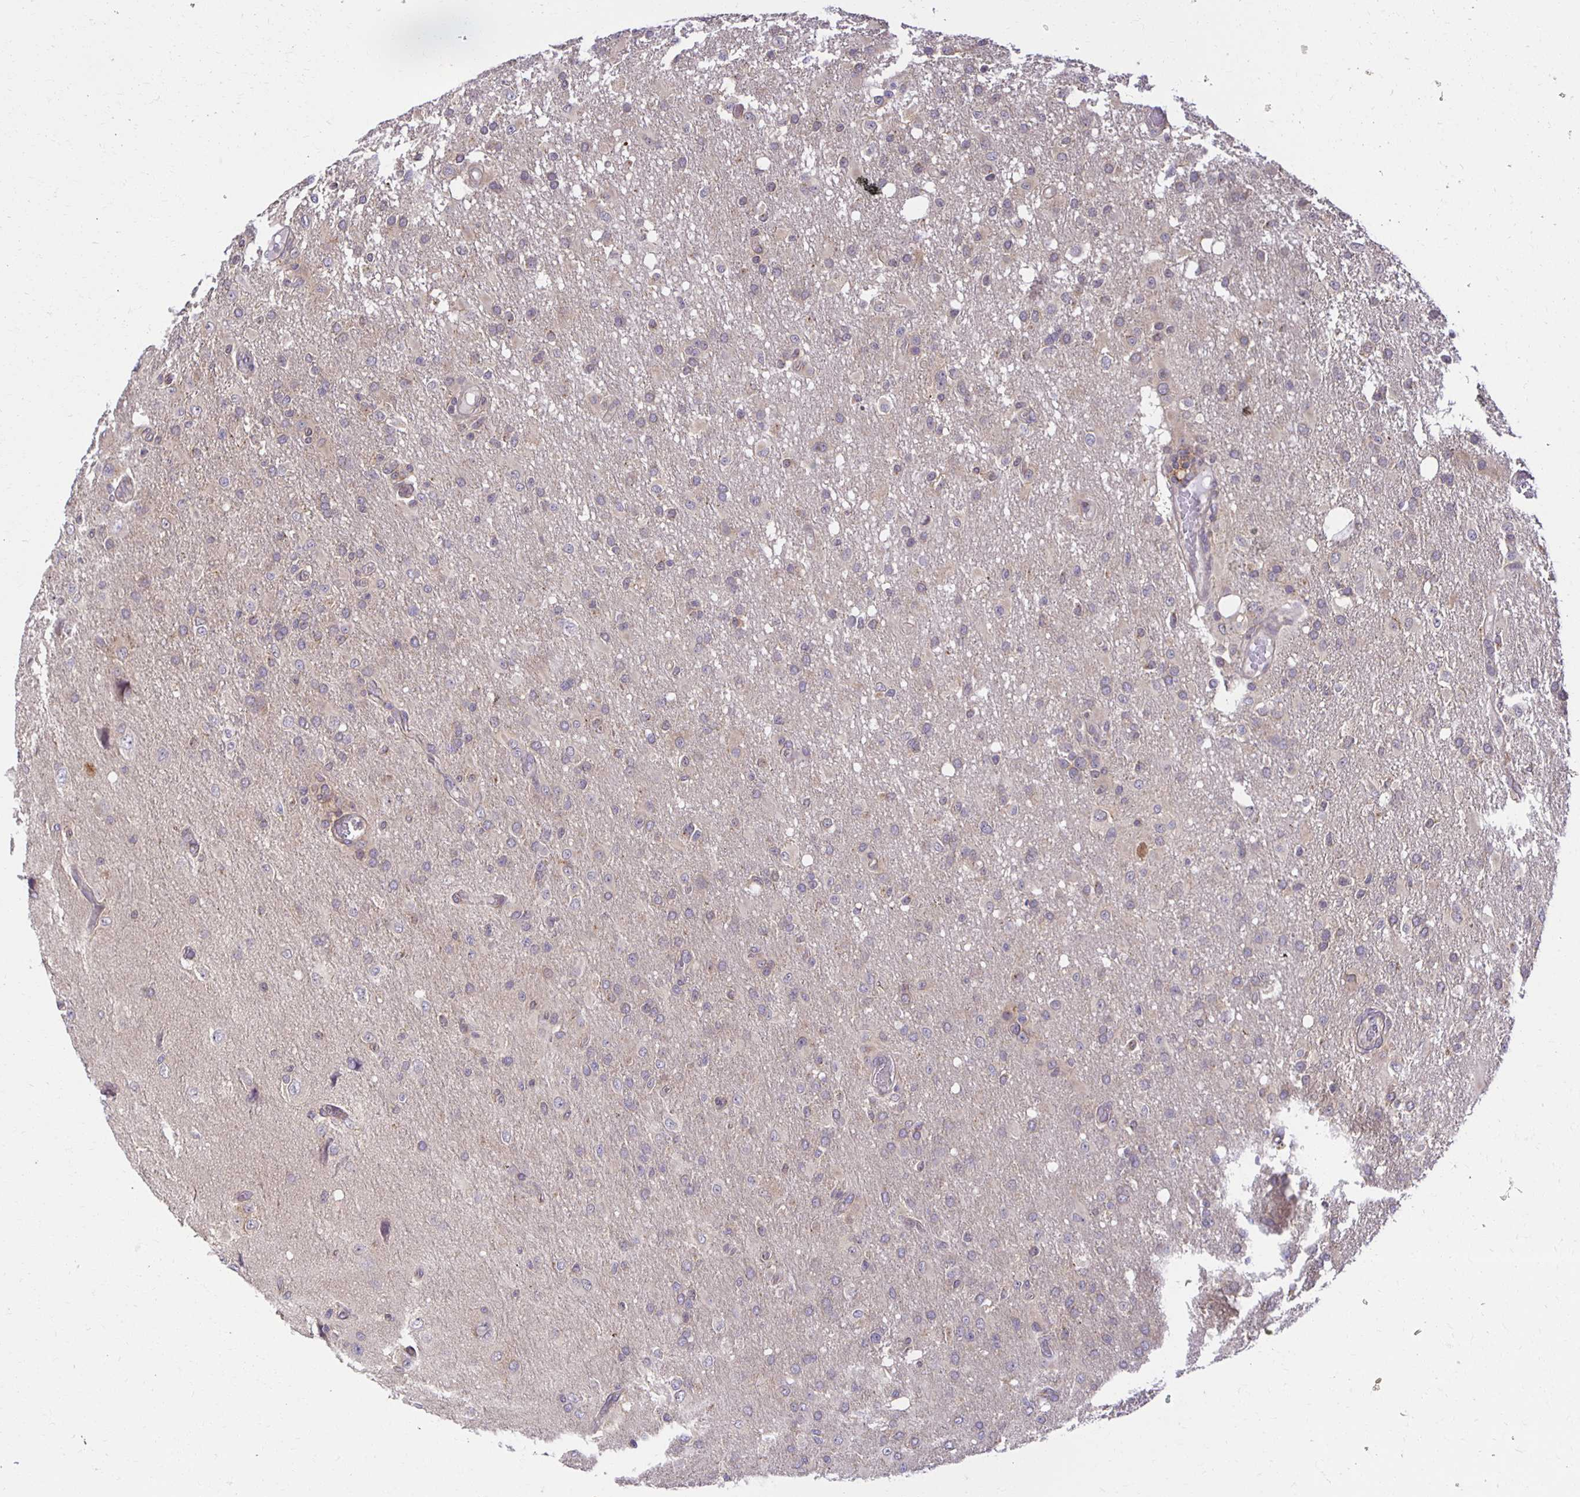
{"staining": {"intensity": "negative", "quantity": "none", "location": "none"}, "tissue": "glioma", "cell_type": "Tumor cells", "image_type": "cancer", "snomed": [{"axis": "morphology", "description": "Glioma, malignant, High grade"}, {"axis": "topography", "description": "Brain"}], "caption": "The IHC histopathology image has no significant staining in tumor cells of glioma tissue.", "gene": "MIEN1", "patient": {"sex": "male", "age": 53}}